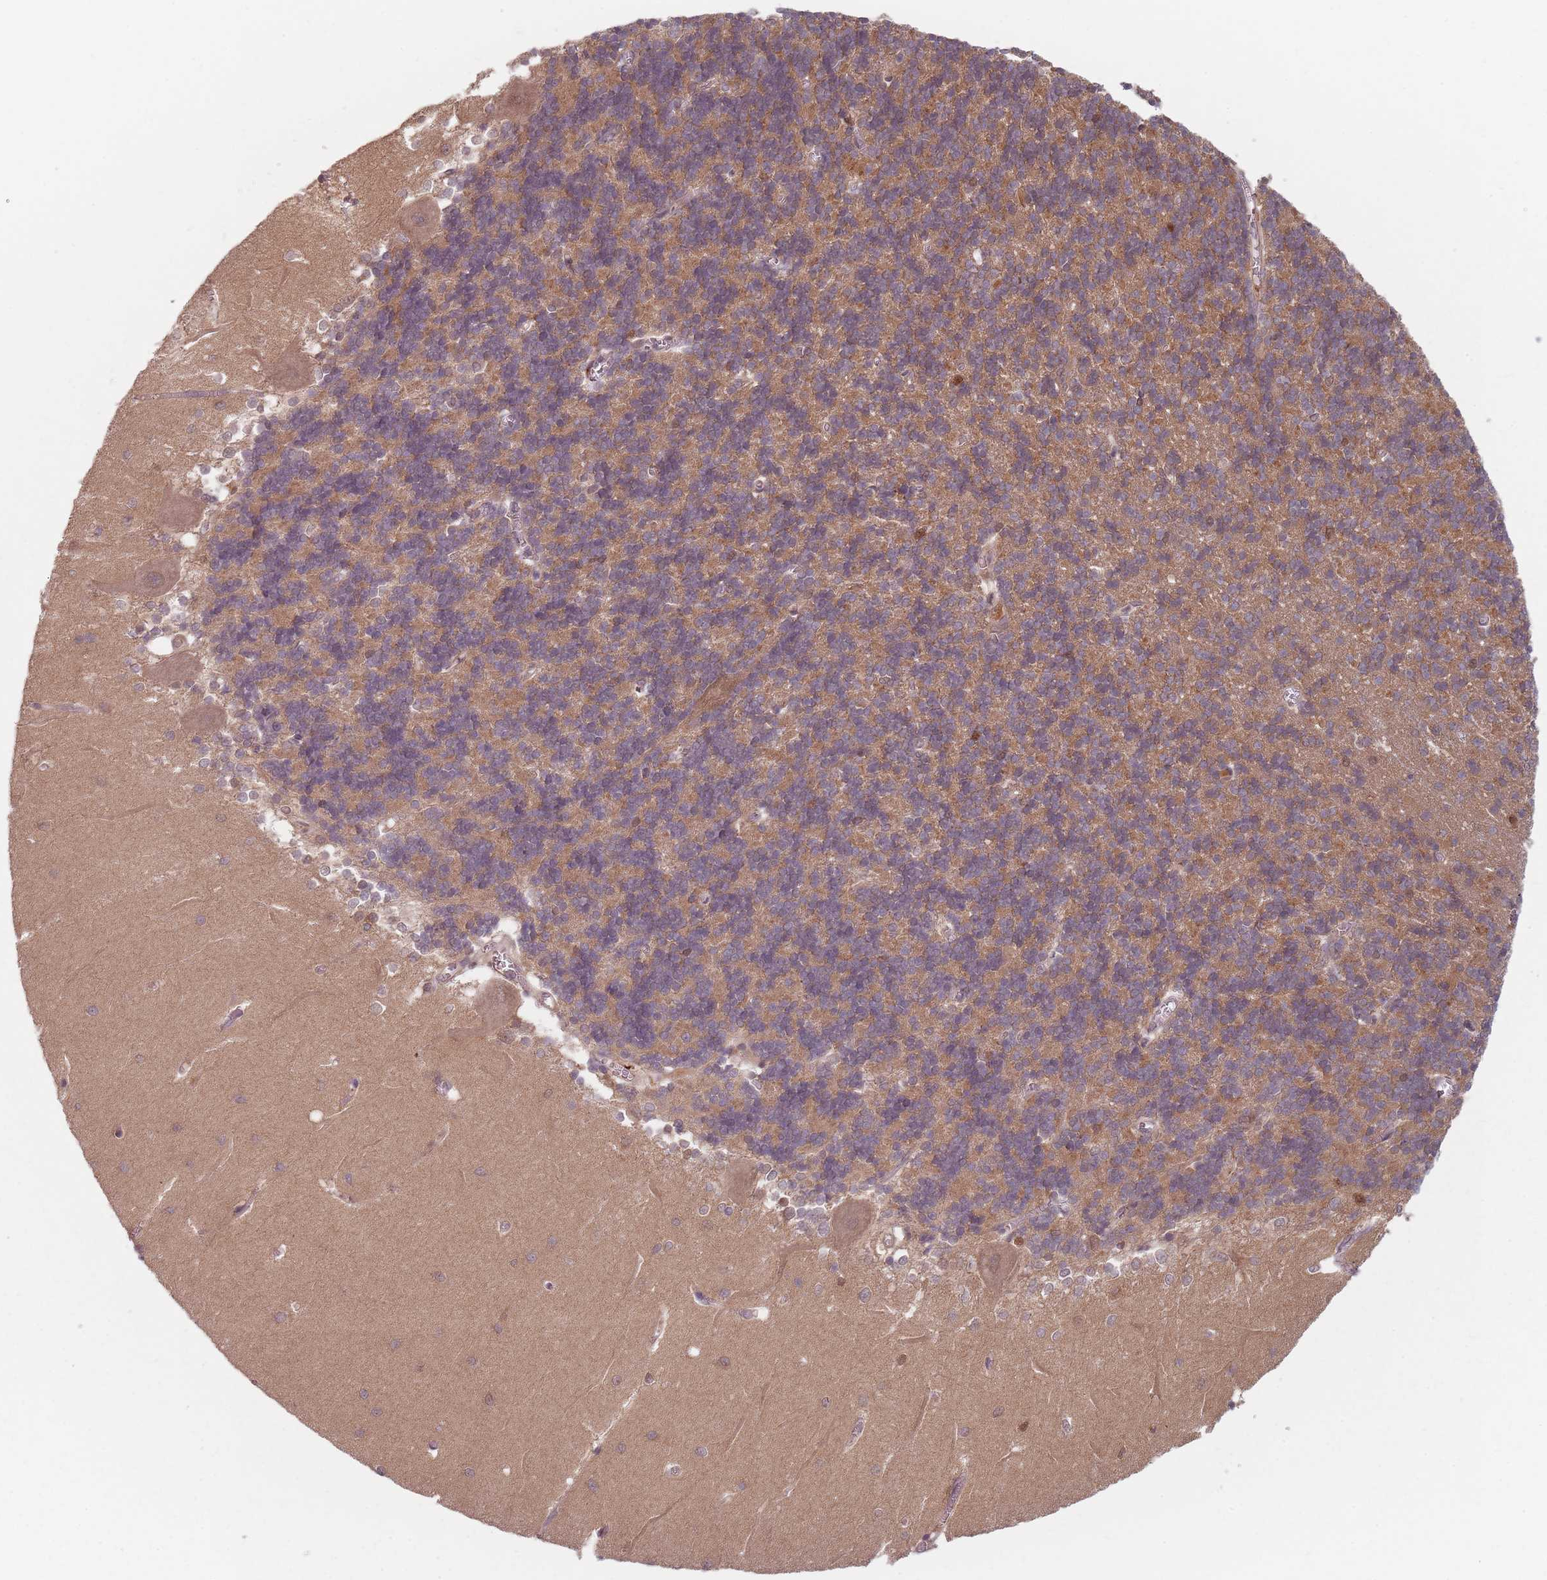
{"staining": {"intensity": "moderate", "quantity": "25%-75%", "location": "cytoplasmic/membranous"}, "tissue": "cerebellum", "cell_type": "Cells in granular layer", "image_type": "normal", "snomed": [{"axis": "morphology", "description": "Normal tissue, NOS"}, {"axis": "topography", "description": "Cerebellum"}], "caption": "IHC of unremarkable cerebellum demonstrates medium levels of moderate cytoplasmic/membranous staining in approximately 25%-75% of cells in granular layer. The protein is shown in brown color, while the nuclei are stained blue.", "gene": "NAXE", "patient": {"sex": "male", "age": 37}}